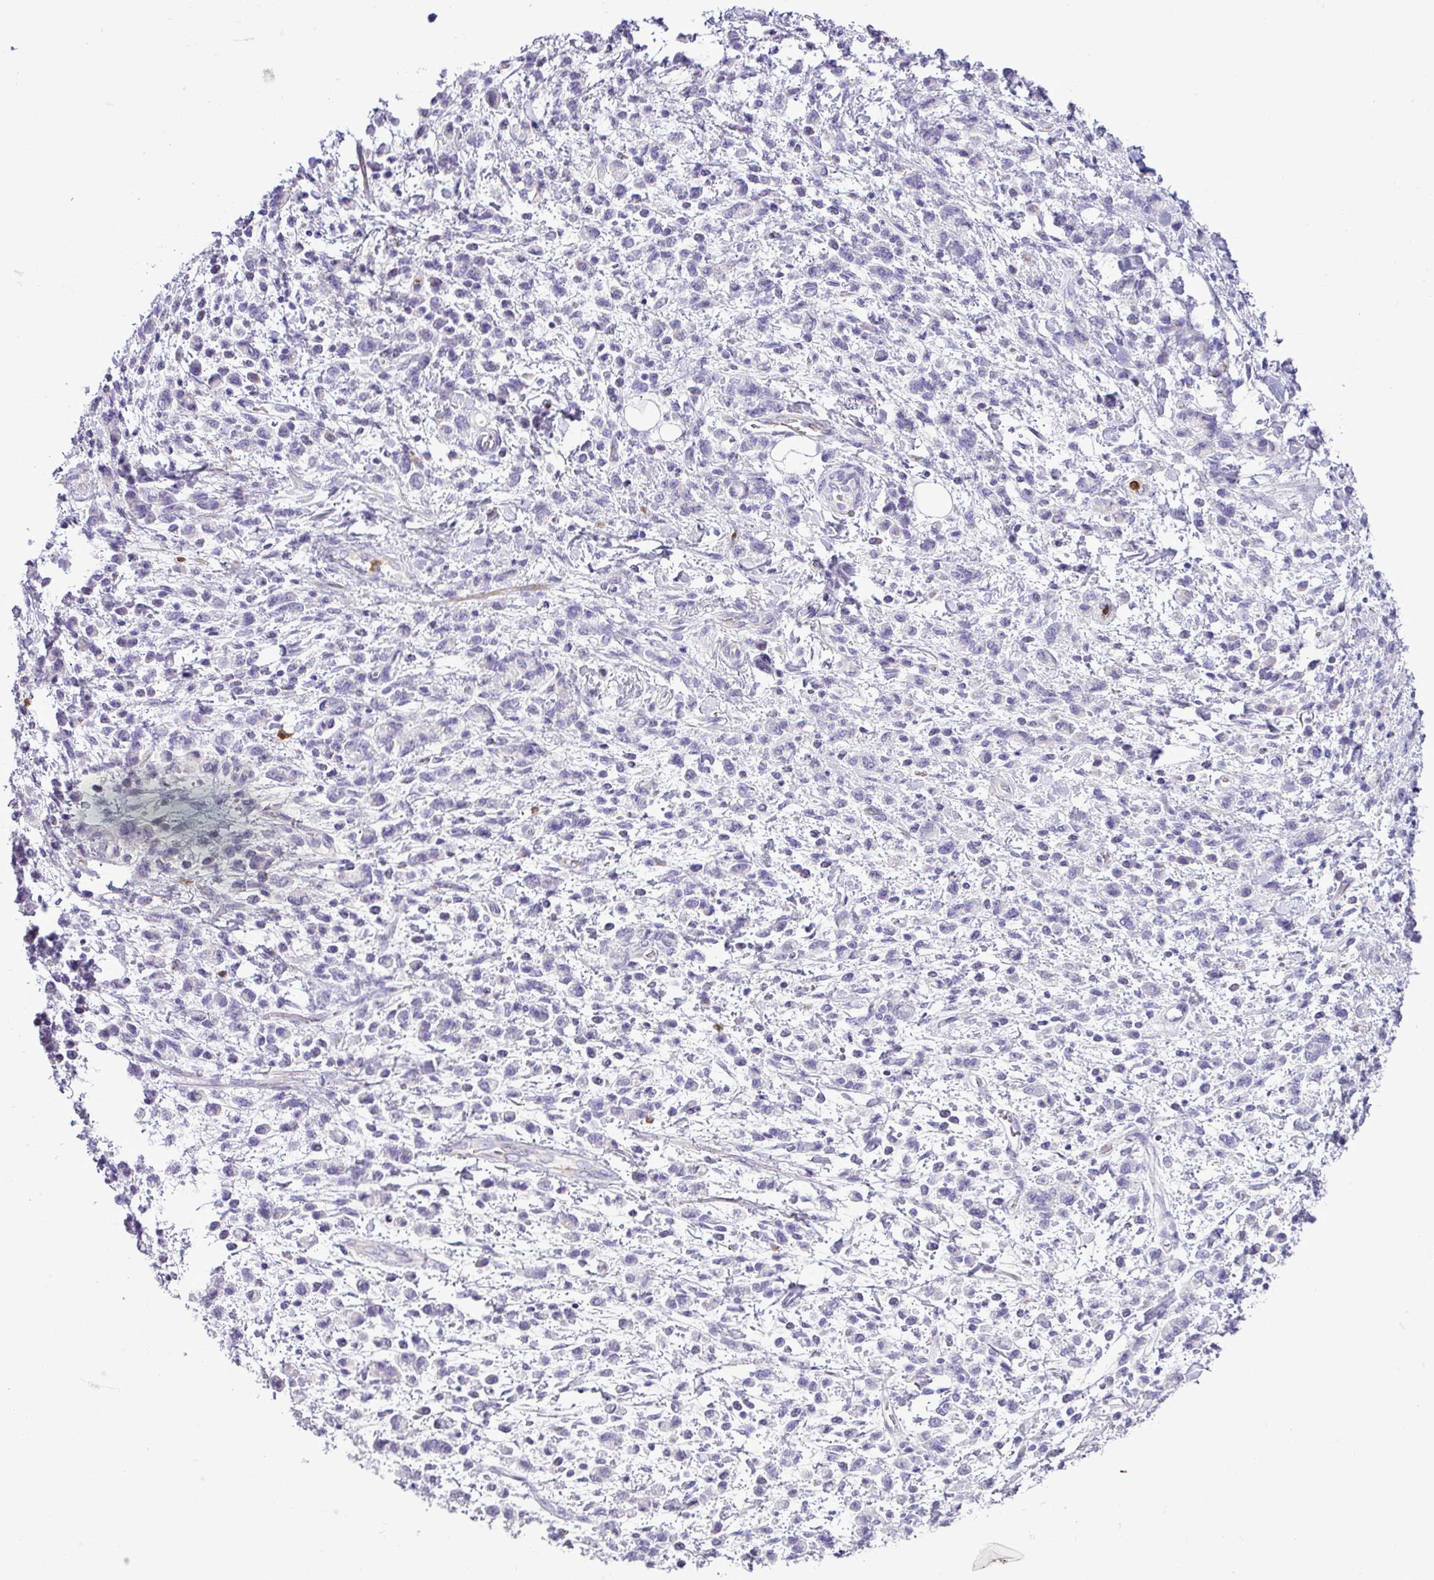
{"staining": {"intensity": "negative", "quantity": "none", "location": "none"}, "tissue": "stomach cancer", "cell_type": "Tumor cells", "image_type": "cancer", "snomed": [{"axis": "morphology", "description": "Adenocarcinoma, NOS"}, {"axis": "topography", "description": "Stomach"}], "caption": "IHC of stomach cancer reveals no expression in tumor cells.", "gene": "ZSCAN5A", "patient": {"sex": "male", "age": 77}}